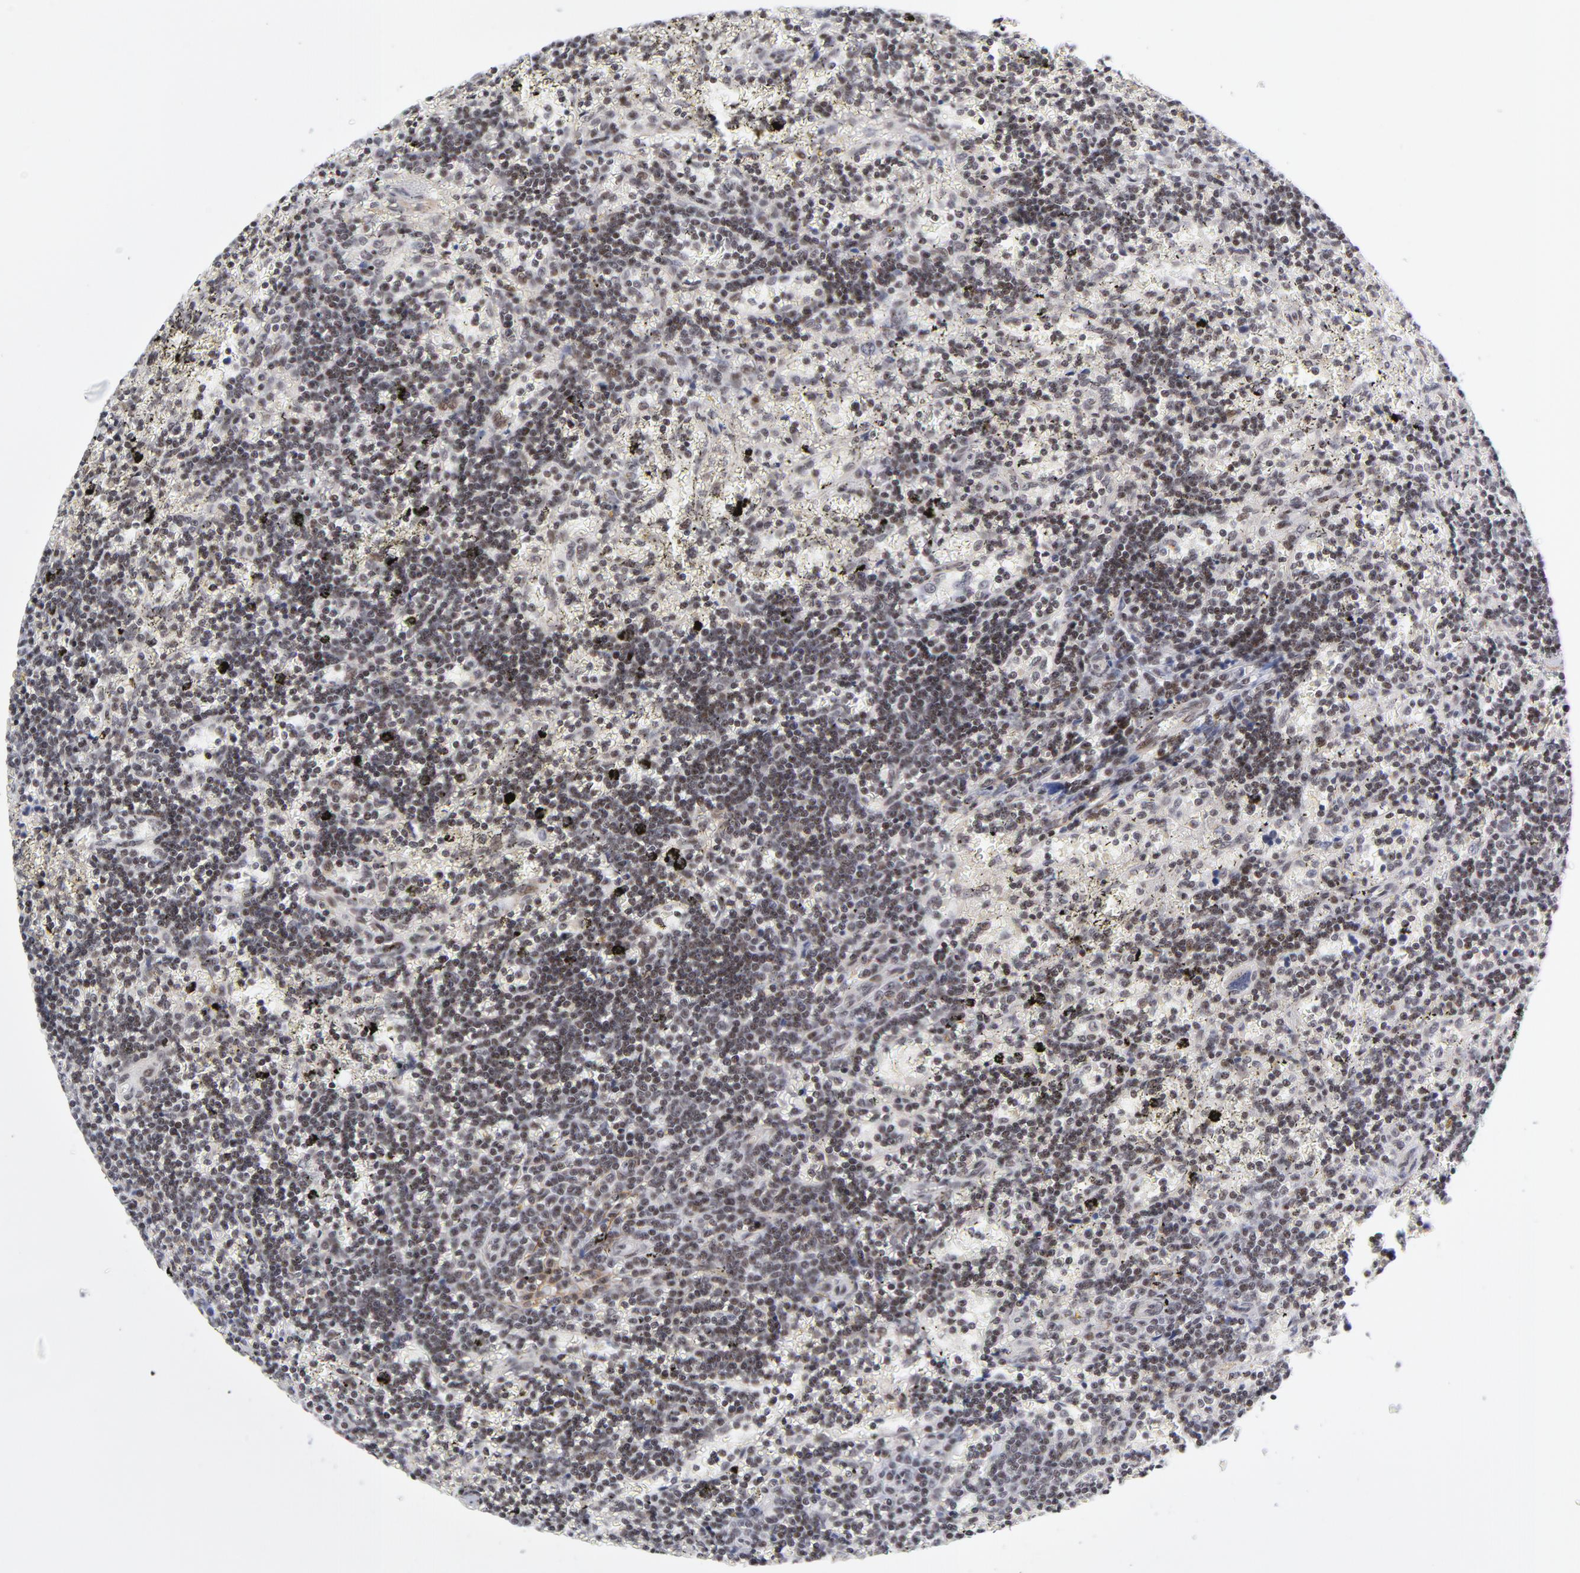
{"staining": {"intensity": "strong", "quantity": ">75%", "location": "nuclear"}, "tissue": "lymphoma", "cell_type": "Tumor cells", "image_type": "cancer", "snomed": [{"axis": "morphology", "description": "Malignant lymphoma, non-Hodgkin's type, Low grade"}, {"axis": "topography", "description": "Spleen"}], "caption": "Strong nuclear positivity for a protein is seen in about >75% of tumor cells of low-grade malignant lymphoma, non-Hodgkin's type using IHC.", "gene": "CTCF", "patient": {"sex": "male", "age": 60}}